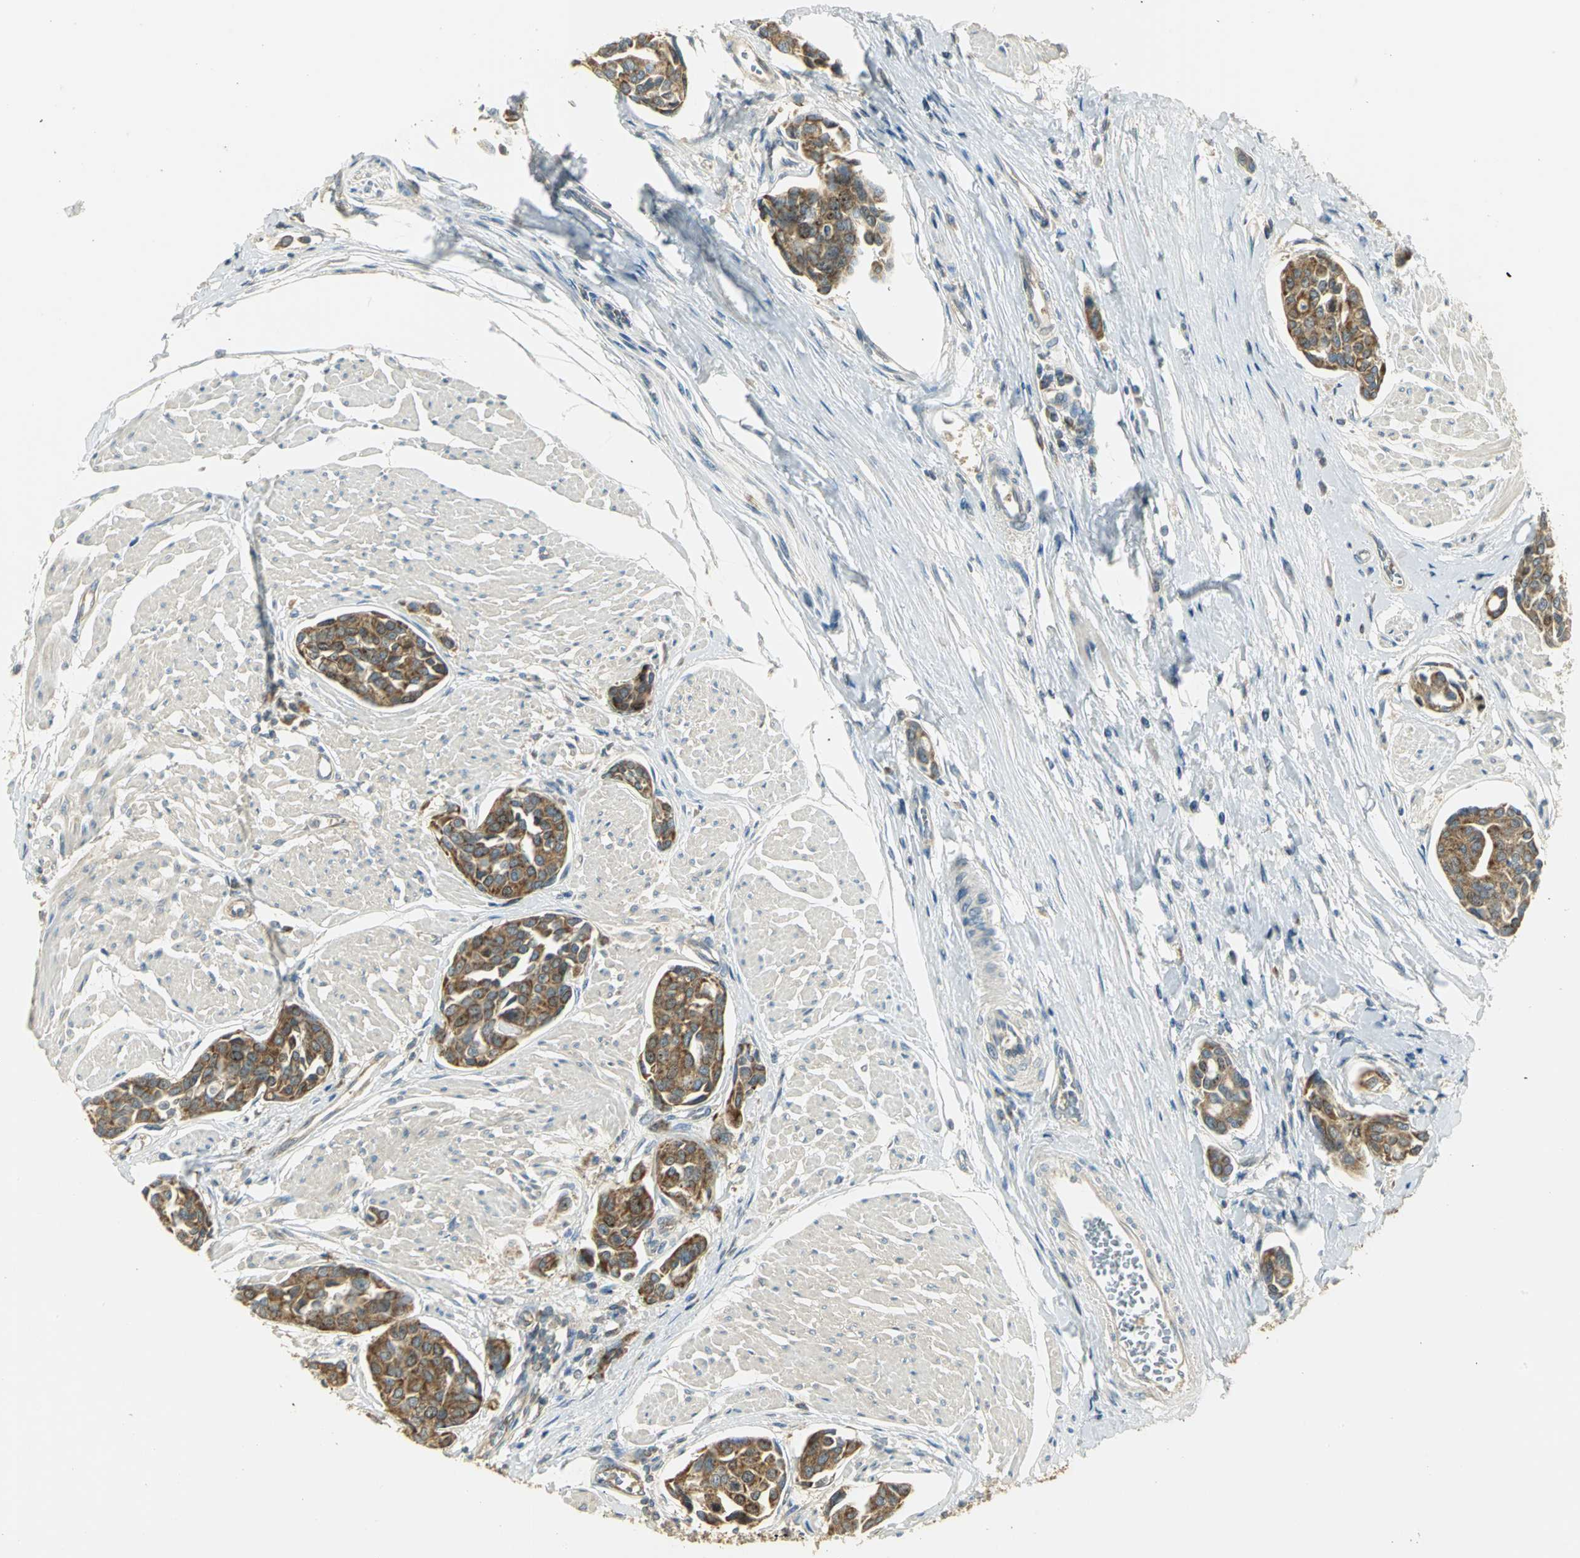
{"staining": {"intensity": "moderate", "quantity": ">75%", "location": "cytoplasmic/membranous"}, "tissue": "urothelial cancer", "cell_type": "Tumor cells", "image_type": "cancer", "snomed": [{"axis": "morphology", "description": "Urothelial carcinoma, High grade"}, {"axis": "topography", "description": "Urinary bladder"}], "caption": "Urothelial cancer stained with a brown dye displays moderate cytoplasmic/membranous positive staining in approximately >75% of tumor cells.", "gene": "RARS1", "patient": {"sex": "male", "age": 78}}